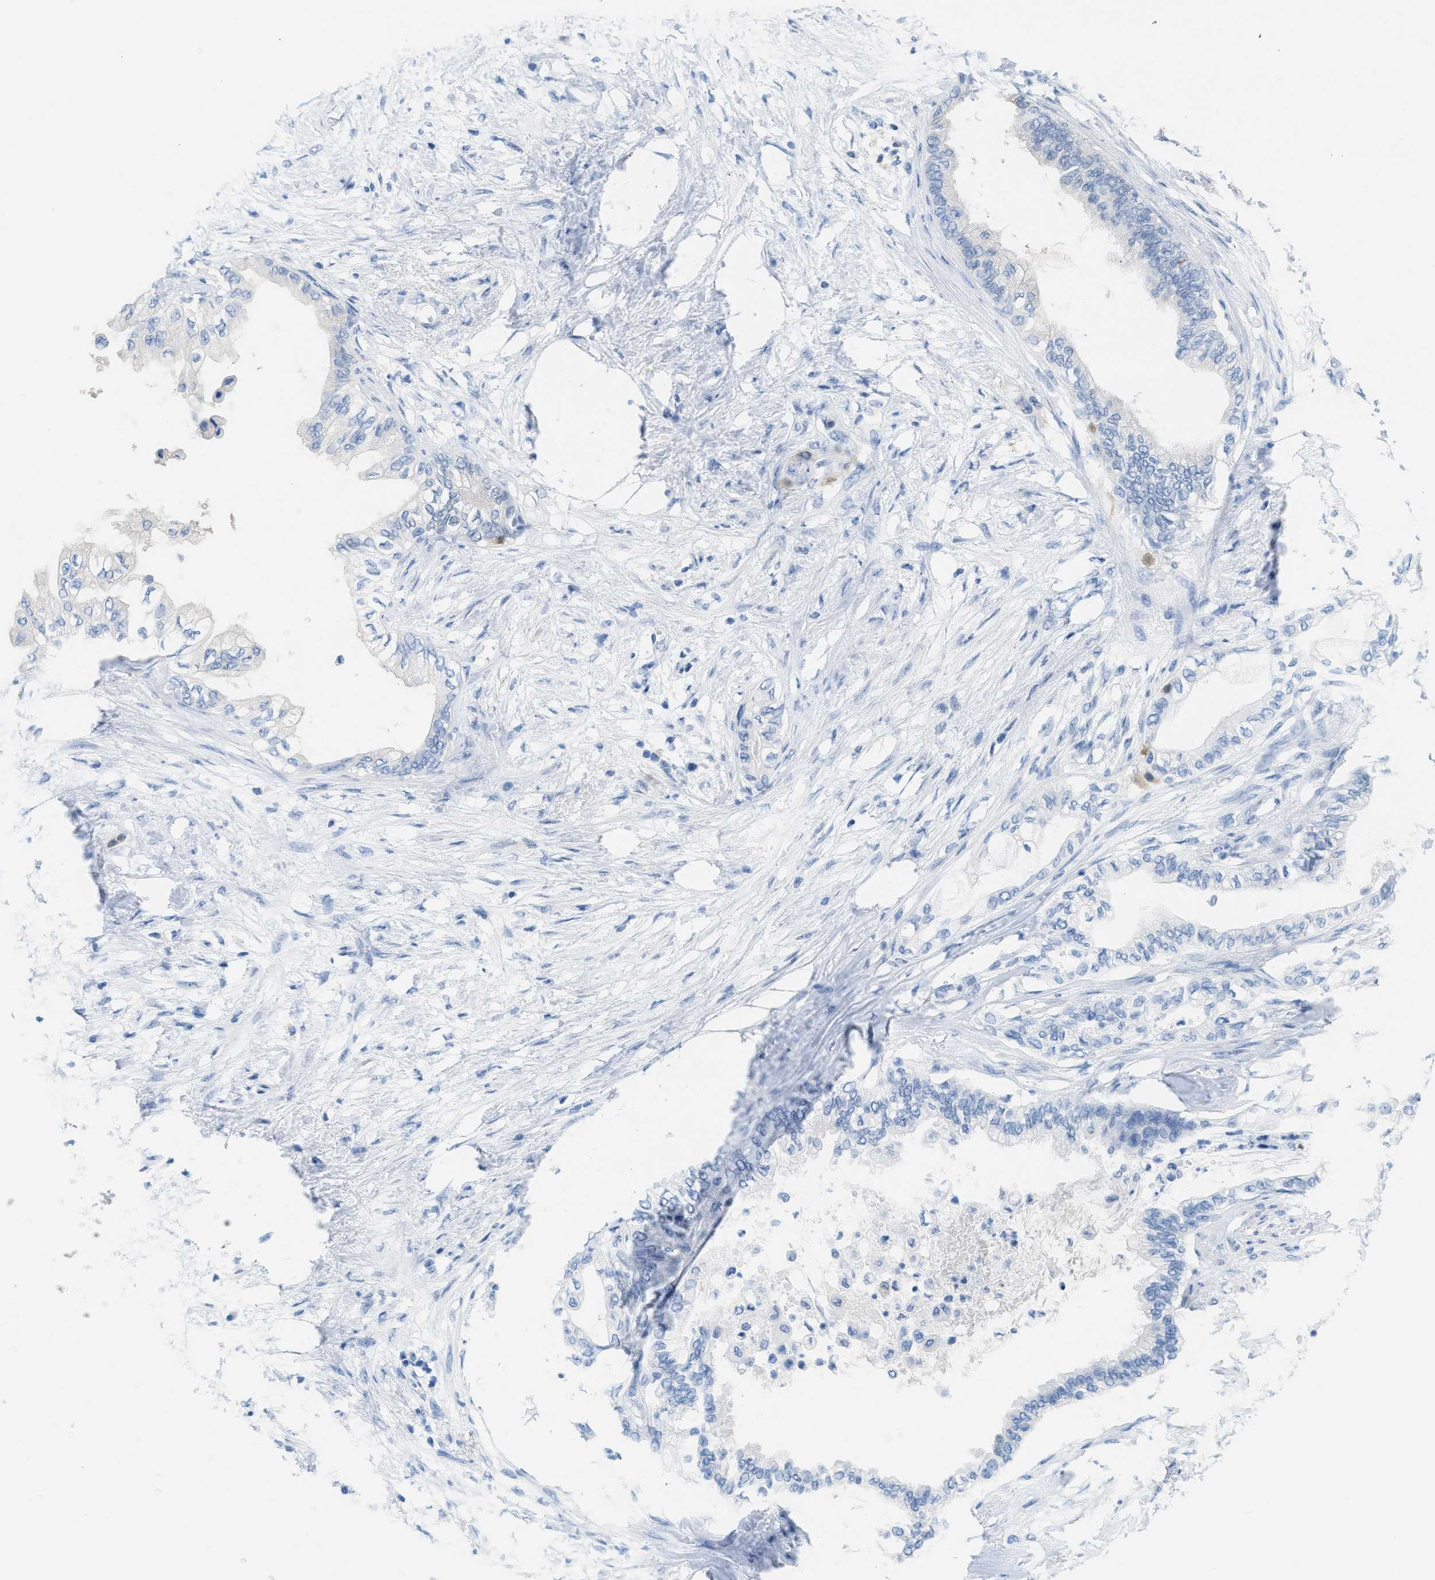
{"staining": {"intensity": "negative", "quantity": "none", "location": "none"}, "tissue": "pancreatic cancer", "cell_type": "Tumor cells", "image_type": "cancer", "snomed": [{"axis": "morphology", "description": "Normal tissue, NOS"}, {"axis": "morphology", "description": "Adenocarcinoma, NOS"}, {"axis": "topography", "description": "Pancreas"}, {"axis": "topography", "description": "Duodenum"}], "caption": "Pancreatic cancer stained for a protein using immunohistochemistry shows no staining tumor cells.", "gene": "ASGR1", "patient": {"sex": "female", "age": 60}}